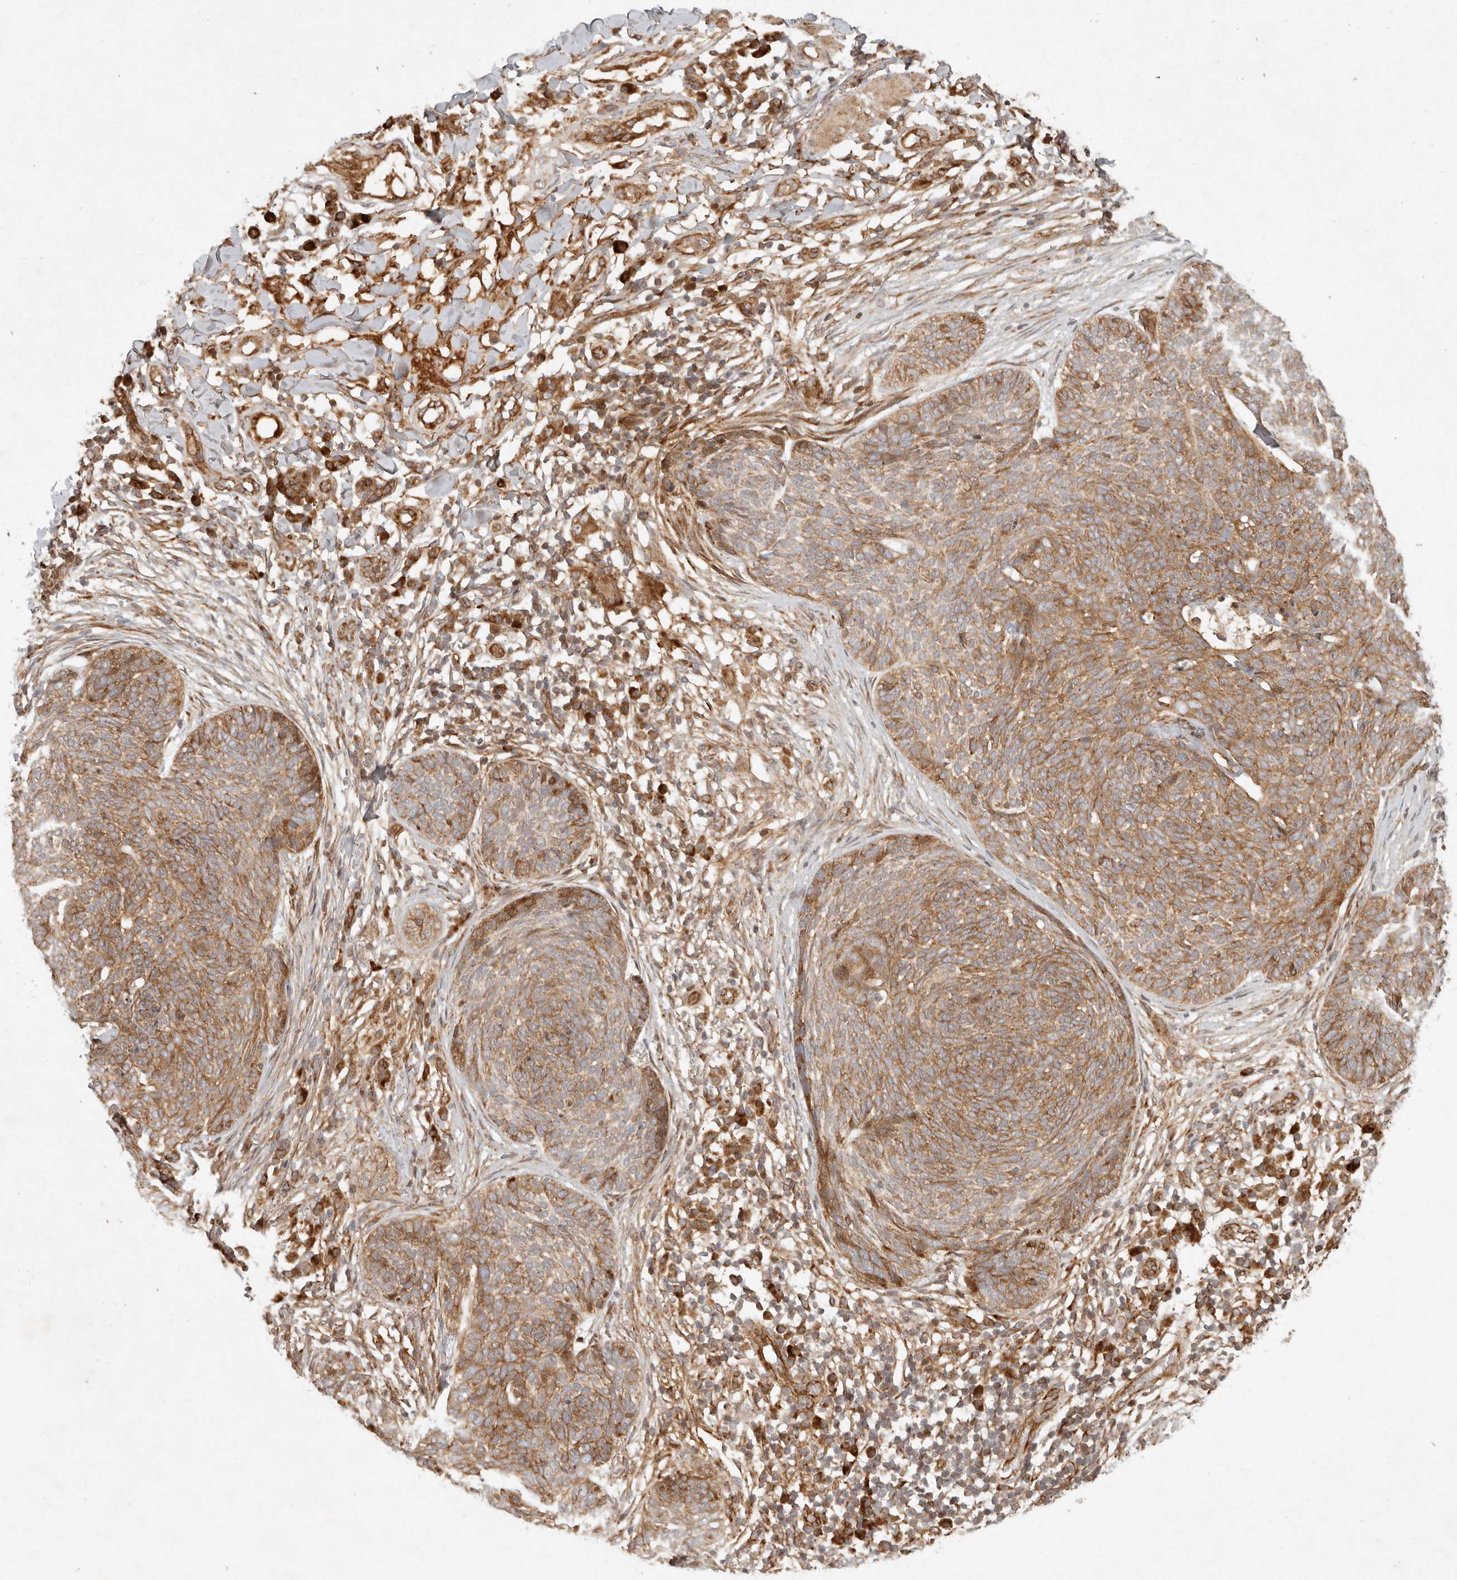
{"staining": {"intensity": "moderate", "quantity": ">75%", "location": "cytoplasmic/membranous"}, "tissue": "skin cancer", "cell_type": "Tumor cells", "image_type": "cancer", "snomed": [{"axis": "morphology", "description": "Basal cell carcinoma"}, {"axis": "topography", "description": "Skin"}], "caption": "About >75% of tumor cells in human skin cancer demonstrate moderate cytoplasmic/membranous protein expression as visualized by brown immunohistochemical staining.", "gene": "KLHL38", "patient": {"sex": "female", "age": 64}}